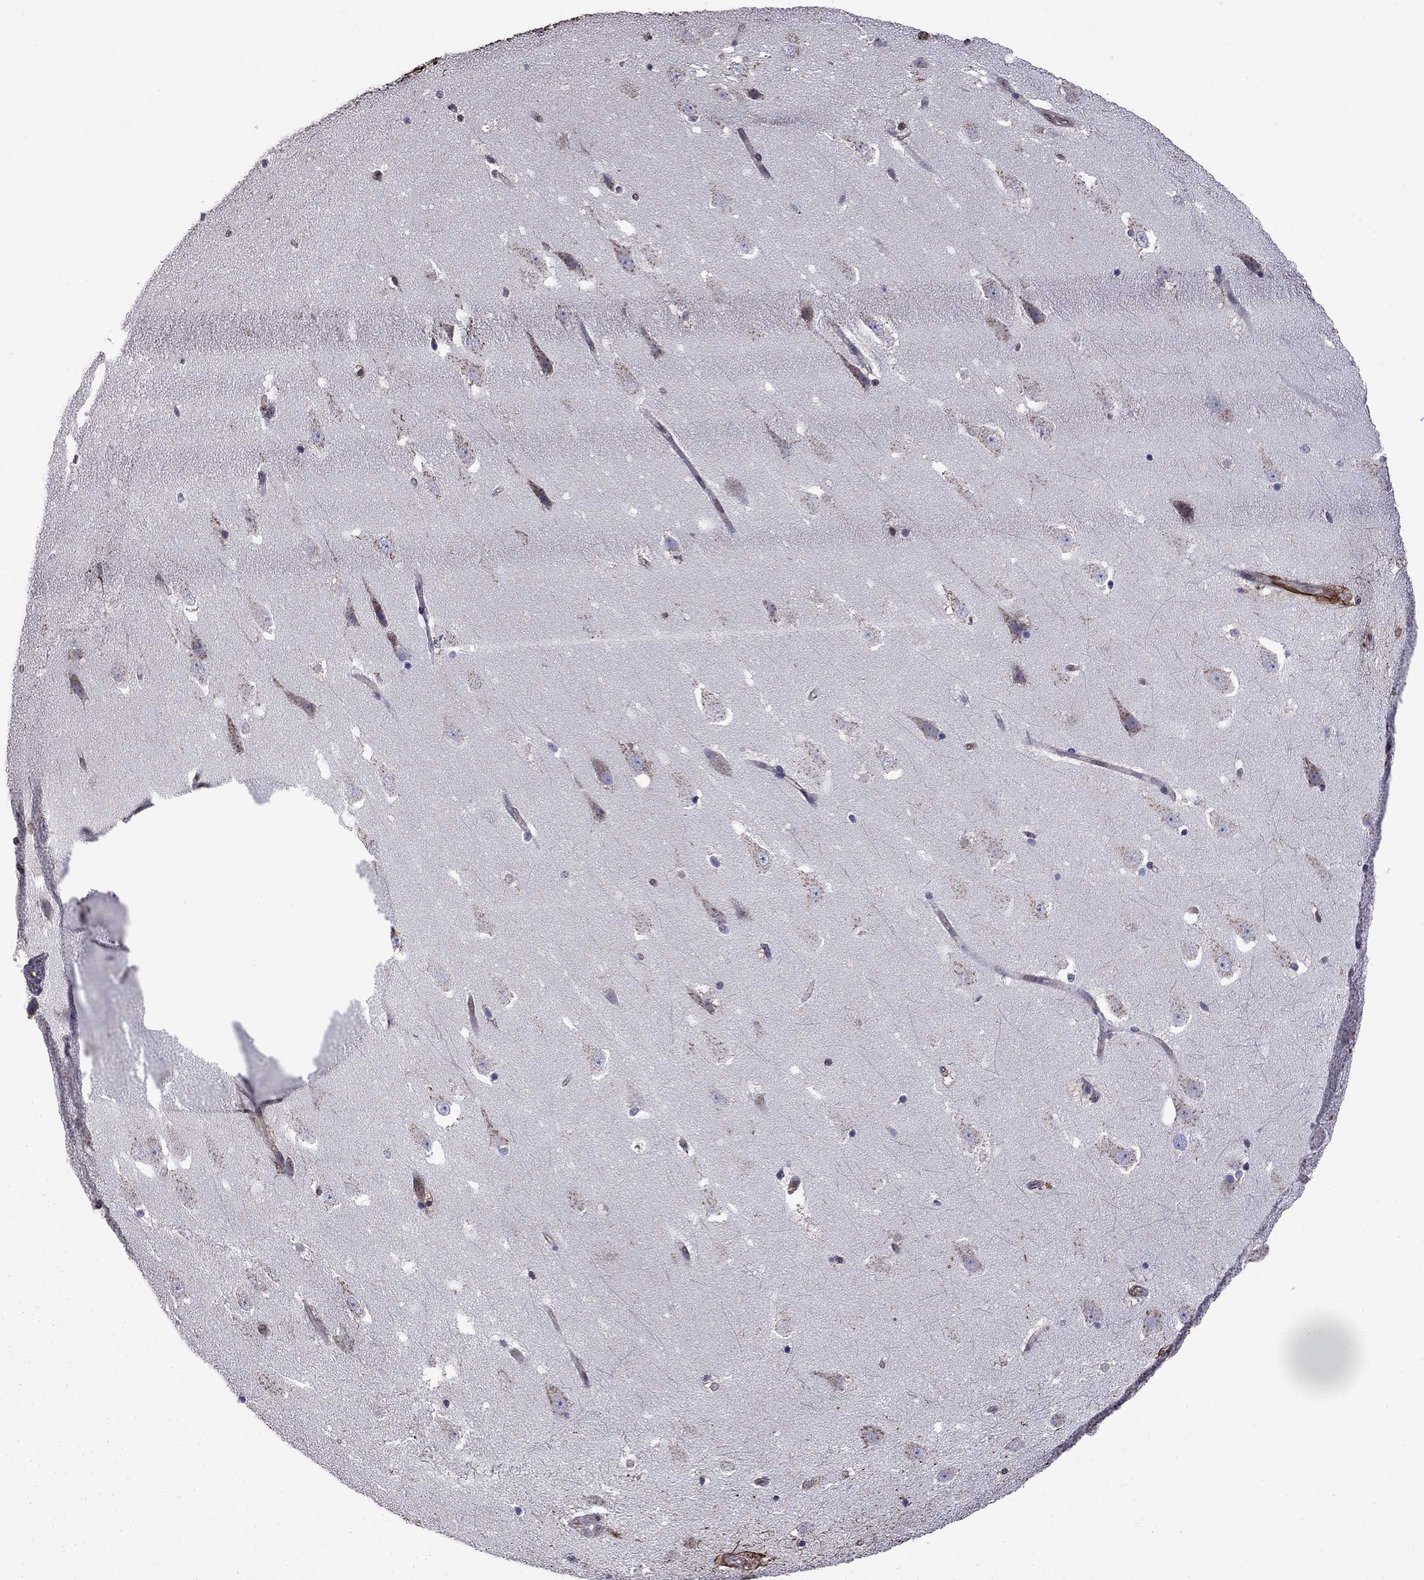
{"staining": {"intensity": "strong", "quantity": "<25%", "location": "cytoplasmic/membranous"}, "tissue": "hippocampus", "cell_type": "Glial cells", "image_type": "normal", "snomed": [{"axis": "morphology", "description": "Normal tissue, NOS"}, {"axis": "topography", "description": "Hippocampus"}], "caption": "This micrograph exhibits unremarkable hippocampus stained with IHC to label a protein in brown. The cytoplasmic/membranous of glial cells show strong positivity for the protein. Nuclei are counter-stained blue.", "gene": "APPBP2", "patient": {"sex": "male", "age": 49}}